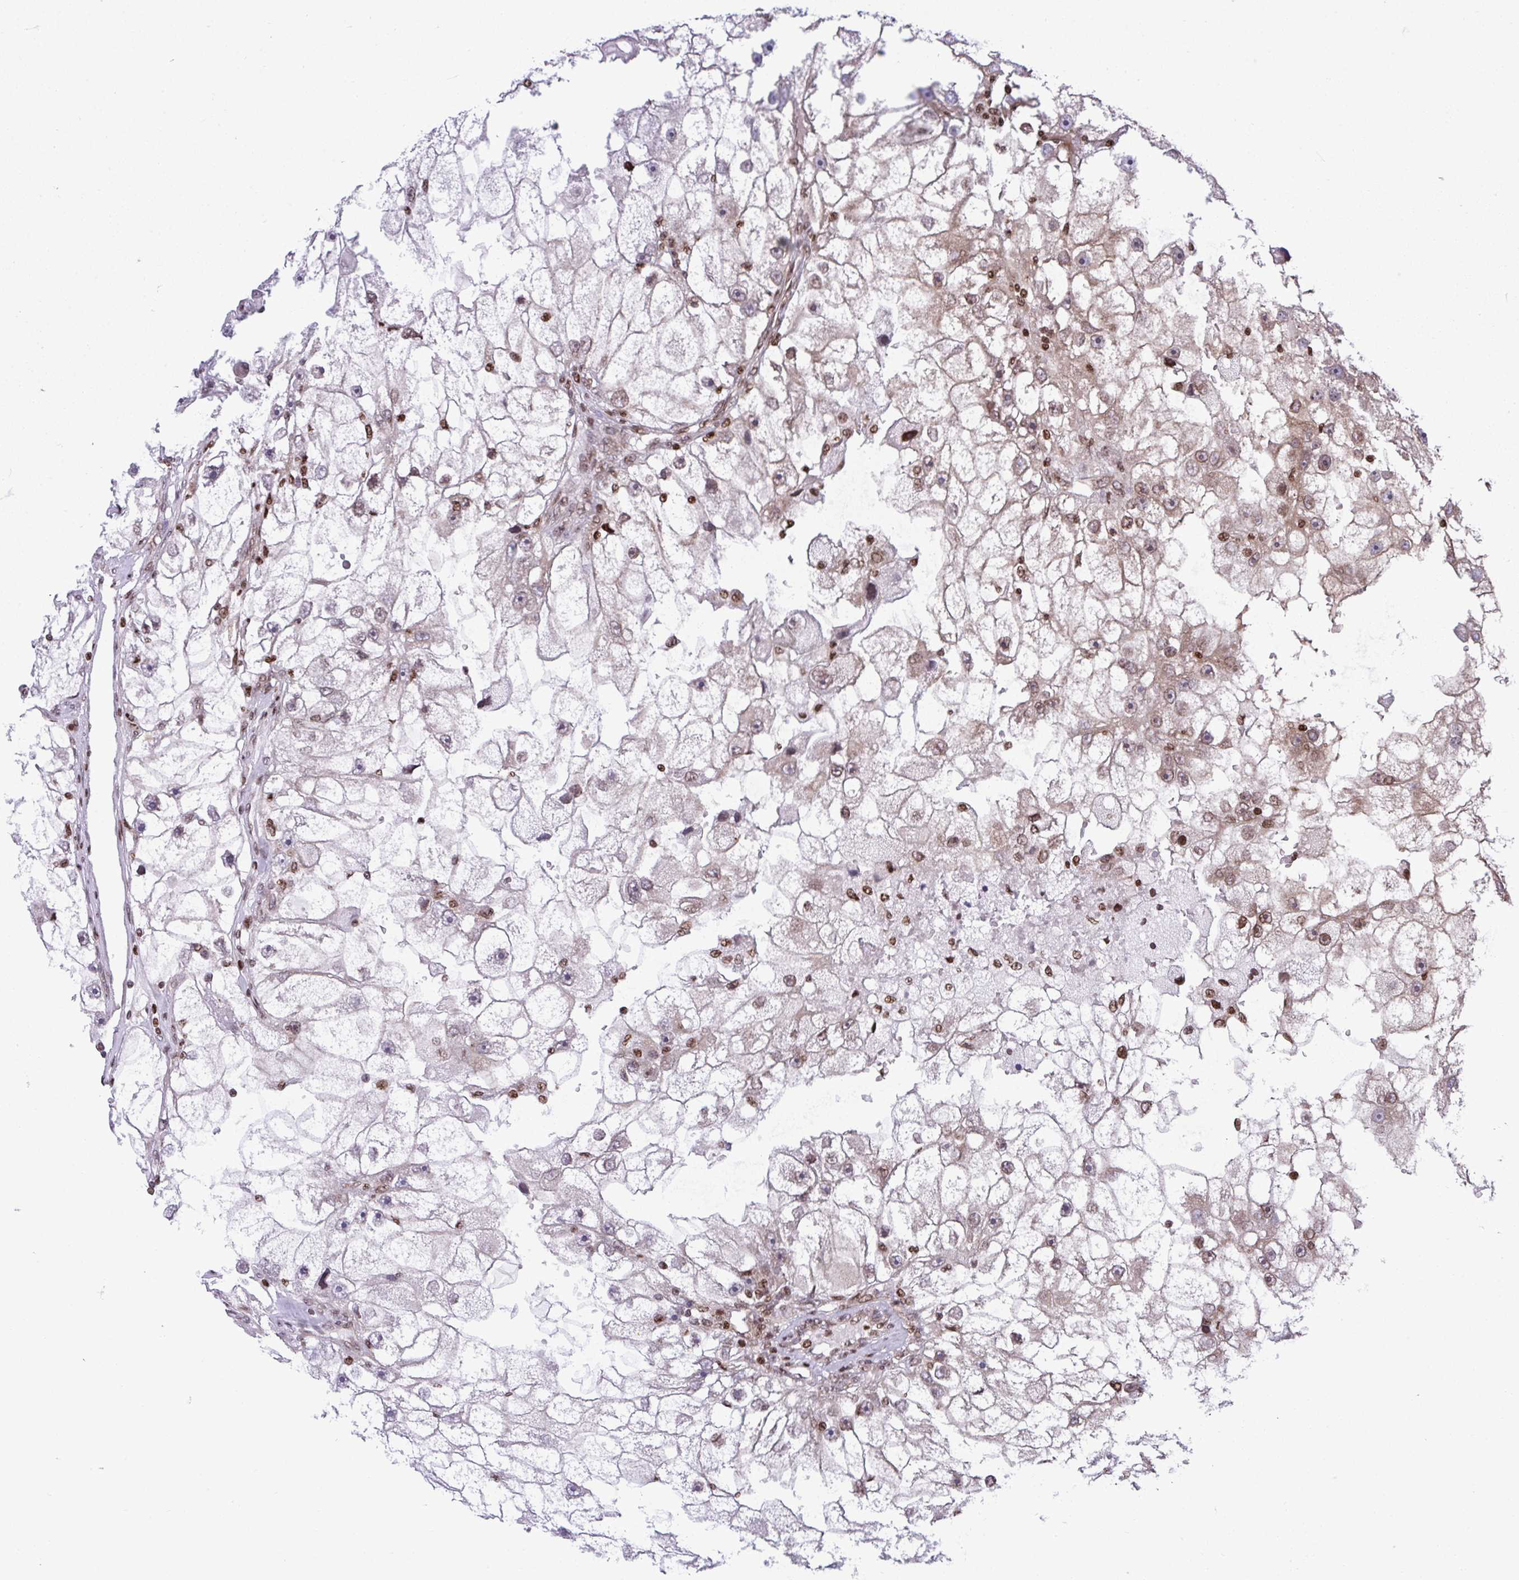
{"staining": {"intensity": "moderate", "quantity": ">75%", "location": "nuclear"}, "tissue": "renal cancer", "cell_type": "Tumor cells", "image_type": "cancer", "snomed": [{"axis": "morphology", "description": "Adenocarcinoma, NOS"}, {"axis": "topography", "description": "Kidney"}], "caption": "Immunohistochemistry photomicrograph of human adenocarcinoma (renal) stained for a protein (brown), which demonstrates medium levels of moderate nuclear expression in approximately >75% of tumor cells.", "gene": "RAPGEF5", "patient": {"sex": "male", "age": 63}}